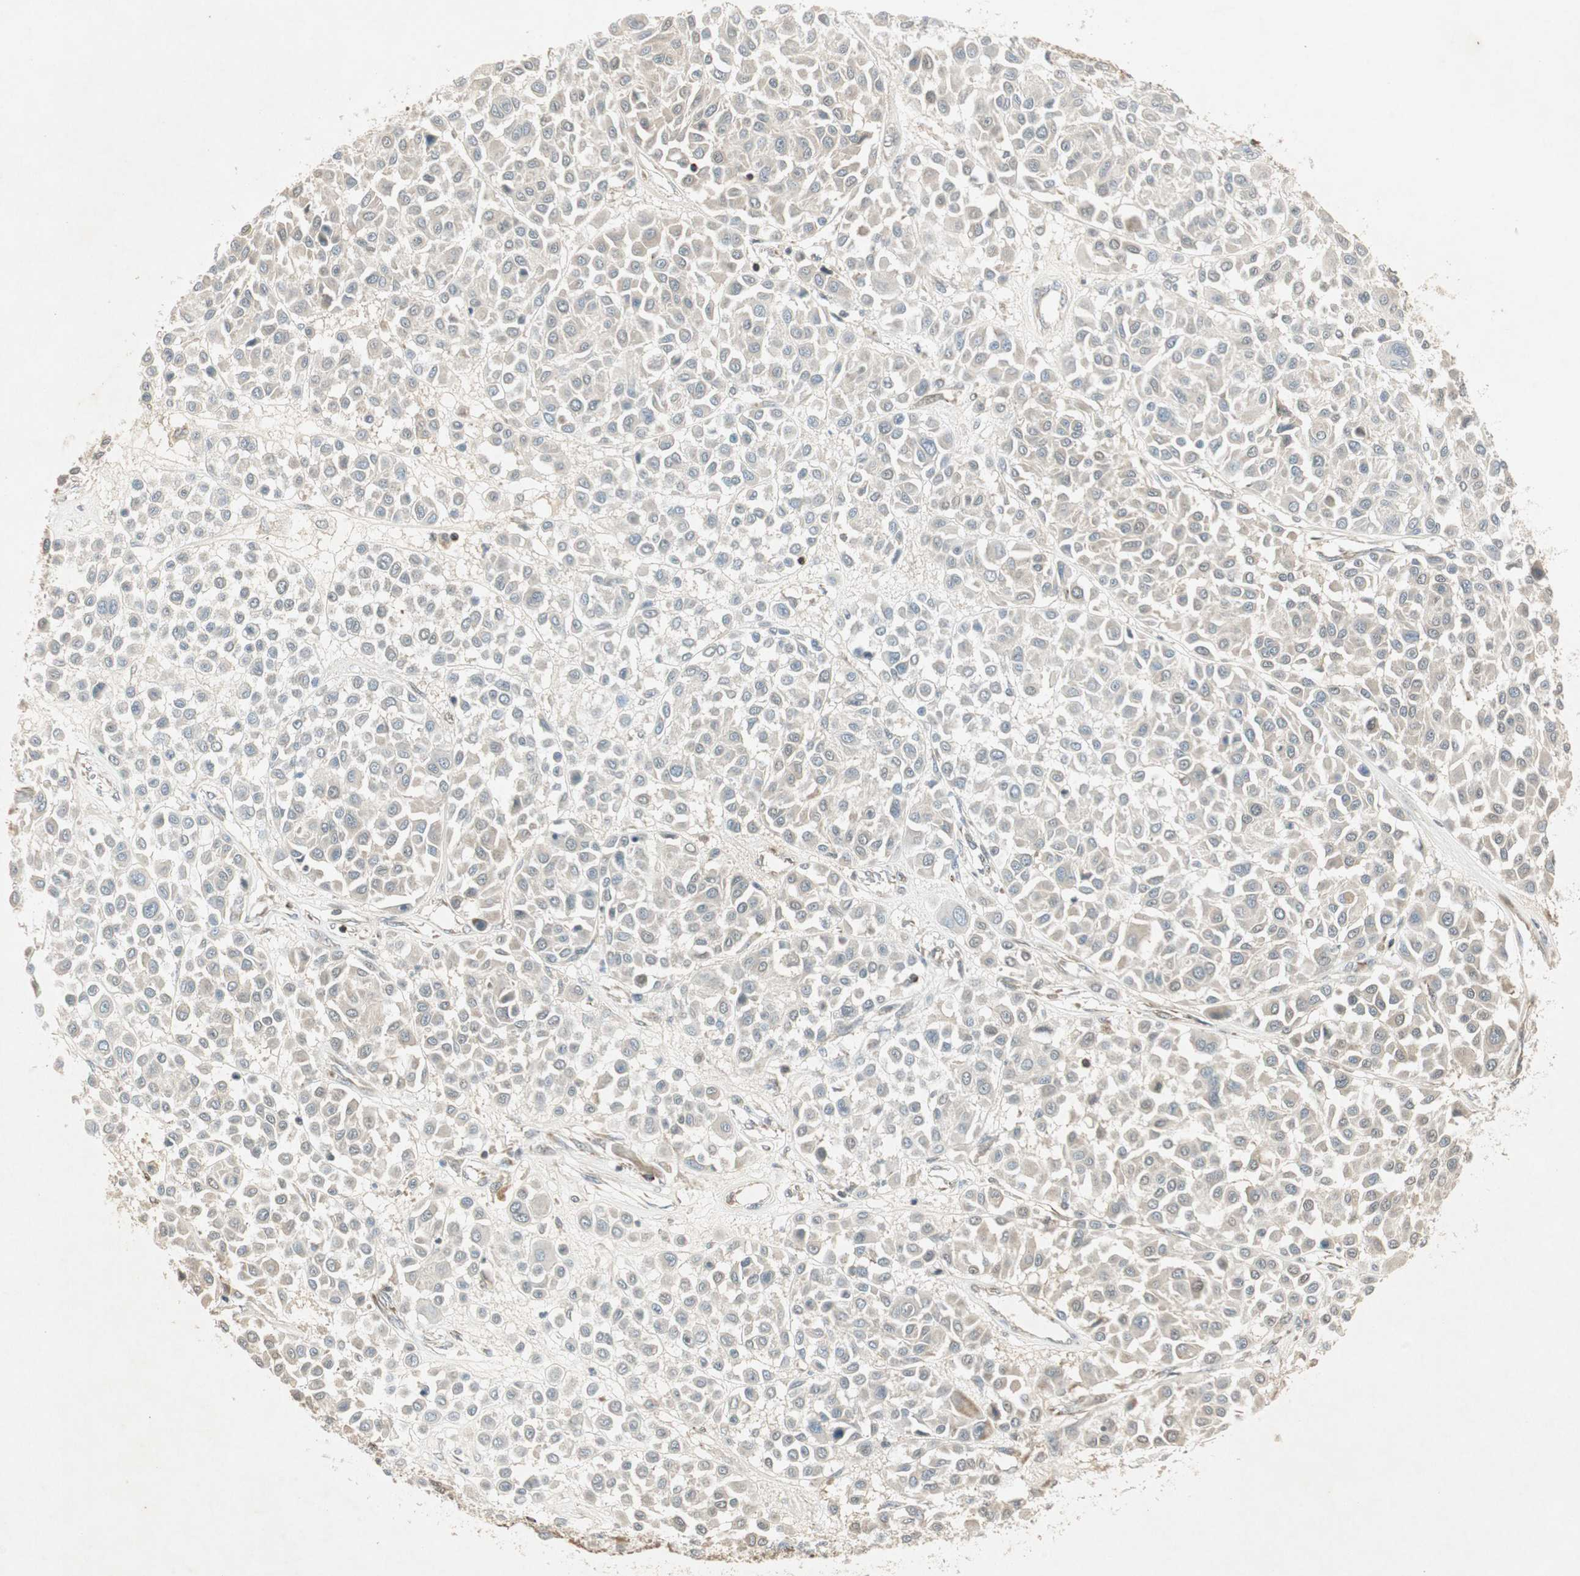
{"staining": {"intensity": "negative", "quantity": "none", "location": "none"}, "tissue": "melanoma", "cell_type": "Tumor cells", "image_type": "cancer", "snomed": [{"axis": "morphology", "description": "Malignant melanoma, Metastatic site"}, {"axis": "topography", "description": "Soft tissue"}], "caption": "This is an immunohistochemistry (IHC) image of human melanoma. There is no expression in tumor cells.", "gene": "USP2", "patient": {"sex": "male", "age": 41}}